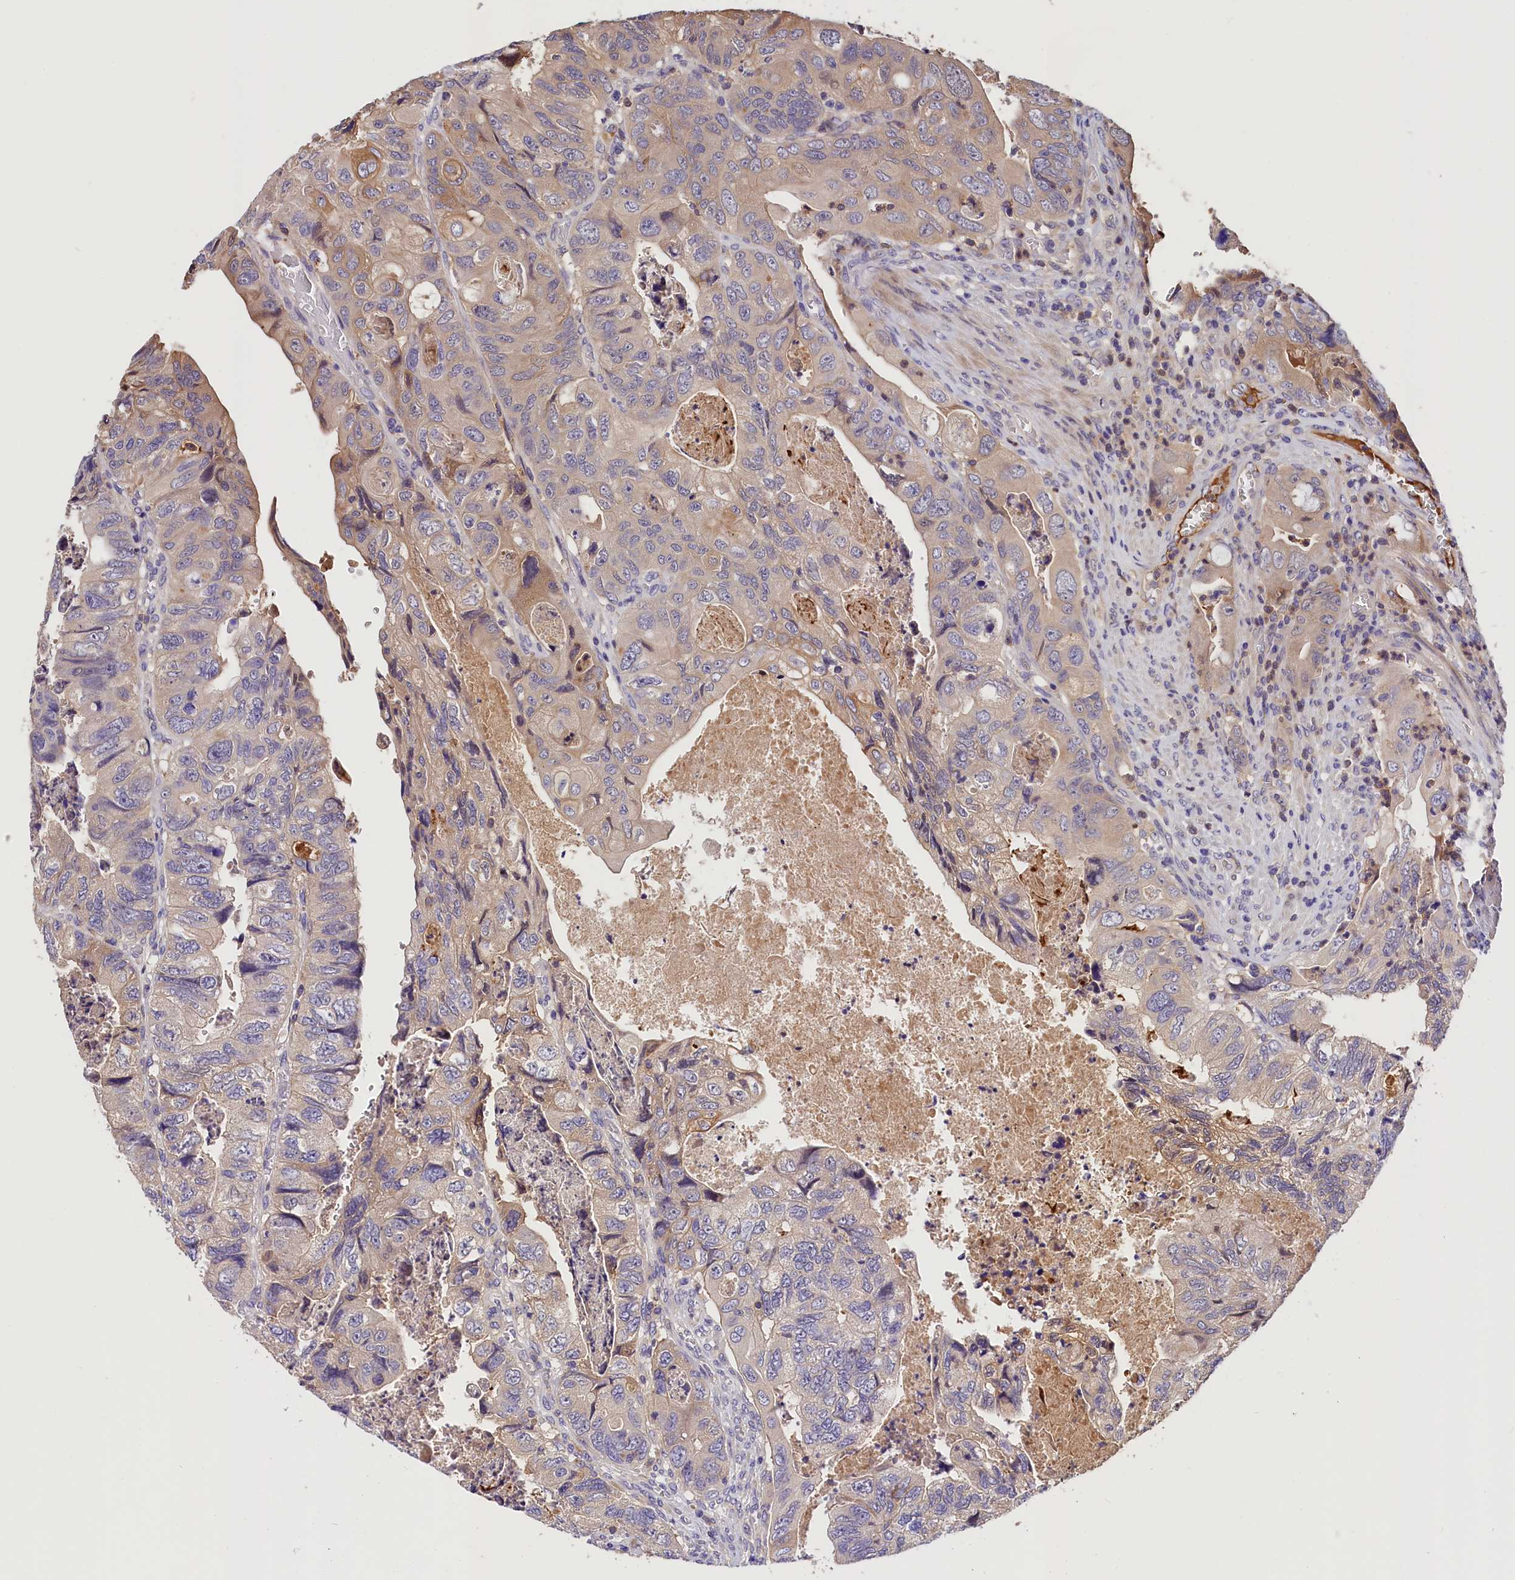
{"staining": {"intensity": "weak", "quantity": "<25%", "location": "cytoplasmic/membranous"}, "tissue": "colorectal cancer", "cell_type": "Tumor cells", "image_type": "cancer", "snomed": [{"axis": "morphology", "description": "Adenocarcinoma, NOS"}, {"axis": "topography", "description": "Rectum"}], "caption": "A high-resolution histopathology image shows IHC staining of colorectal cancer (adenocarcinoma), which displays no significant positivity in tumor cells.", "gene": "ARMC6", "patient": {"sex": "male", "age": 63}}